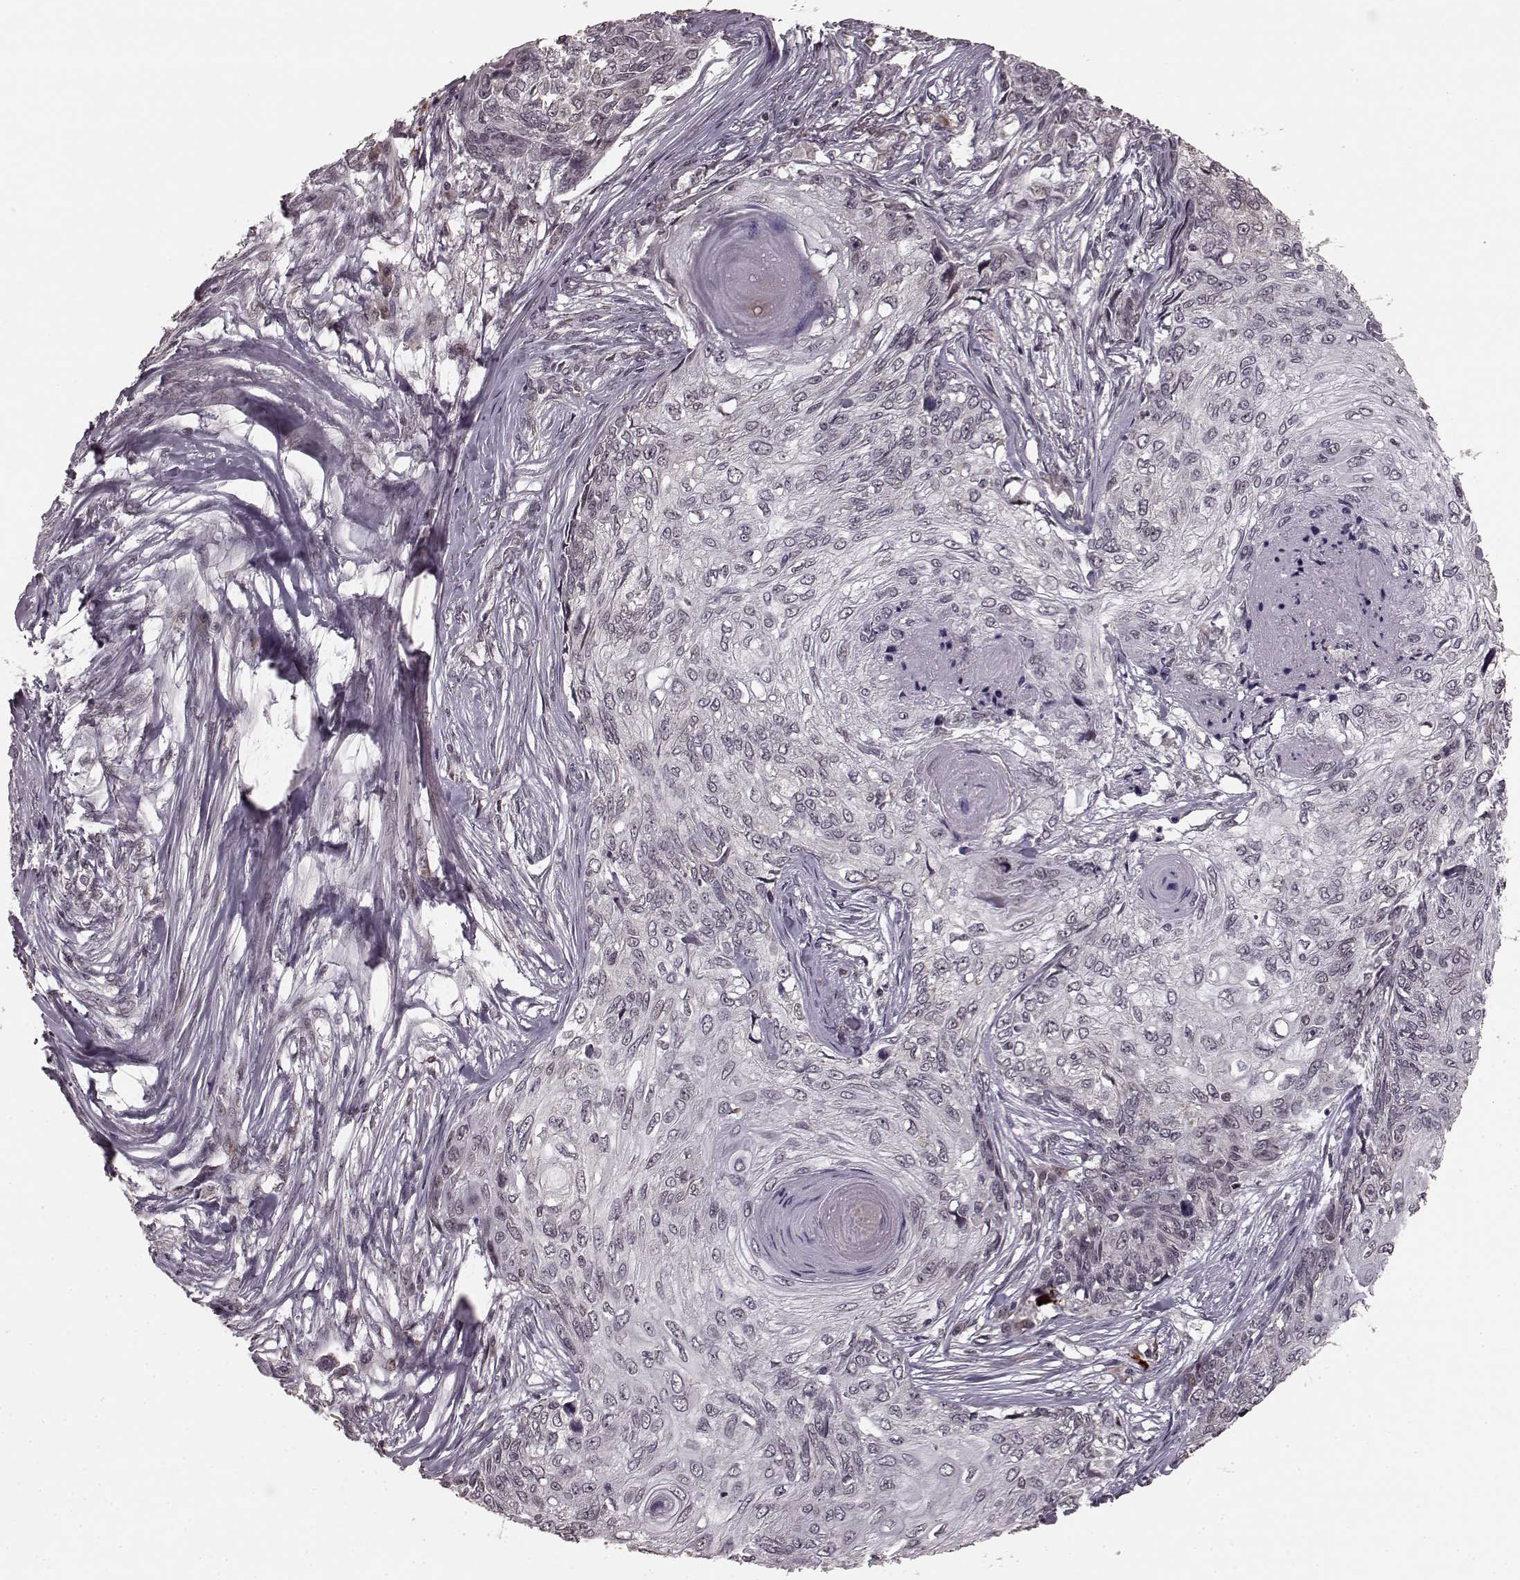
{"staining": {"intensity": "negative", "quantity": "none", "location": "none"}, "tissue": "skin cancer", "cell_type": "Tumor cells", "image_type": "cancer", "snomed": [{"axis": "morphology", "description": "Squamous cell carcinoma, NOS"}, {"axis": "topography", "description": "Skin"}], "caption": "High power microscopy micrograph of an immunohistochemistry micrograph of skin squamous cell carcinoma, revealing no significant expression in tumor cells.", "gene": "PLCB4", "patient": {"sex": "male", "age": 92}}